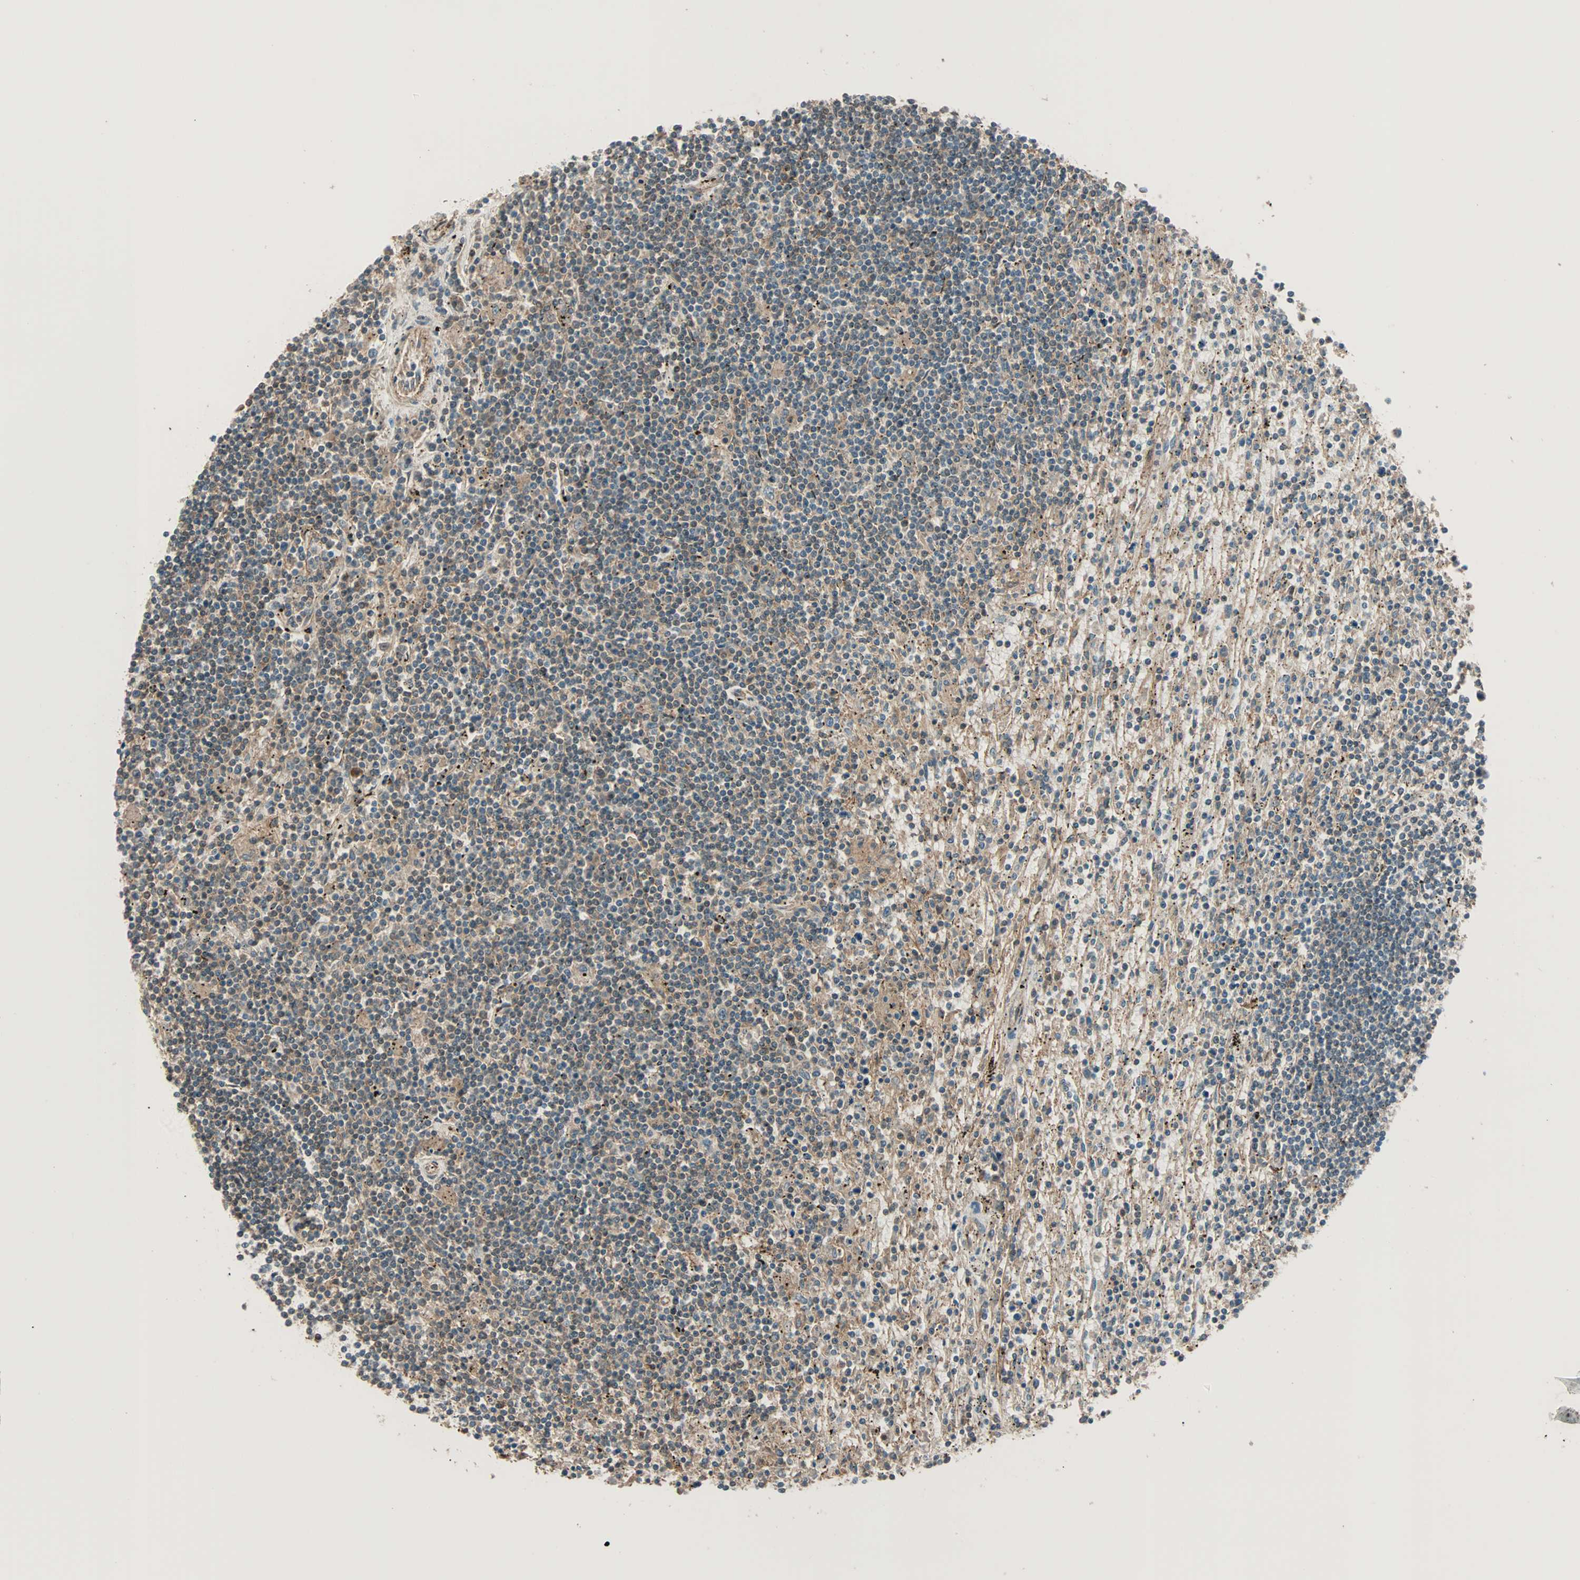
{"staining": {"intensity": "weak", "quantity": "<25%", "location": "cytoplasmic/membranous"}, "tissue": "lymphoma", "cell_type": "Tumor cells", "image_type": "cancer", "snomed": [{"axis": "morphology", "description": "Malignant lymphoma, non-Hodgkin's type, Low grade"}, {"axis": "topography", "description": "Spleen"}], "caption": "An immunohistochemistry histopathology image of low-grade malignant lymphoma, non-Hodgkin's type is shown. There is no staining in tumor cells of low-grade malignant lymphoma, non-Hodgkin's type. (DAB IHC, high magnification).", "gene": "MAP3K21", "patient": {"sex": "male", "age": 76}}